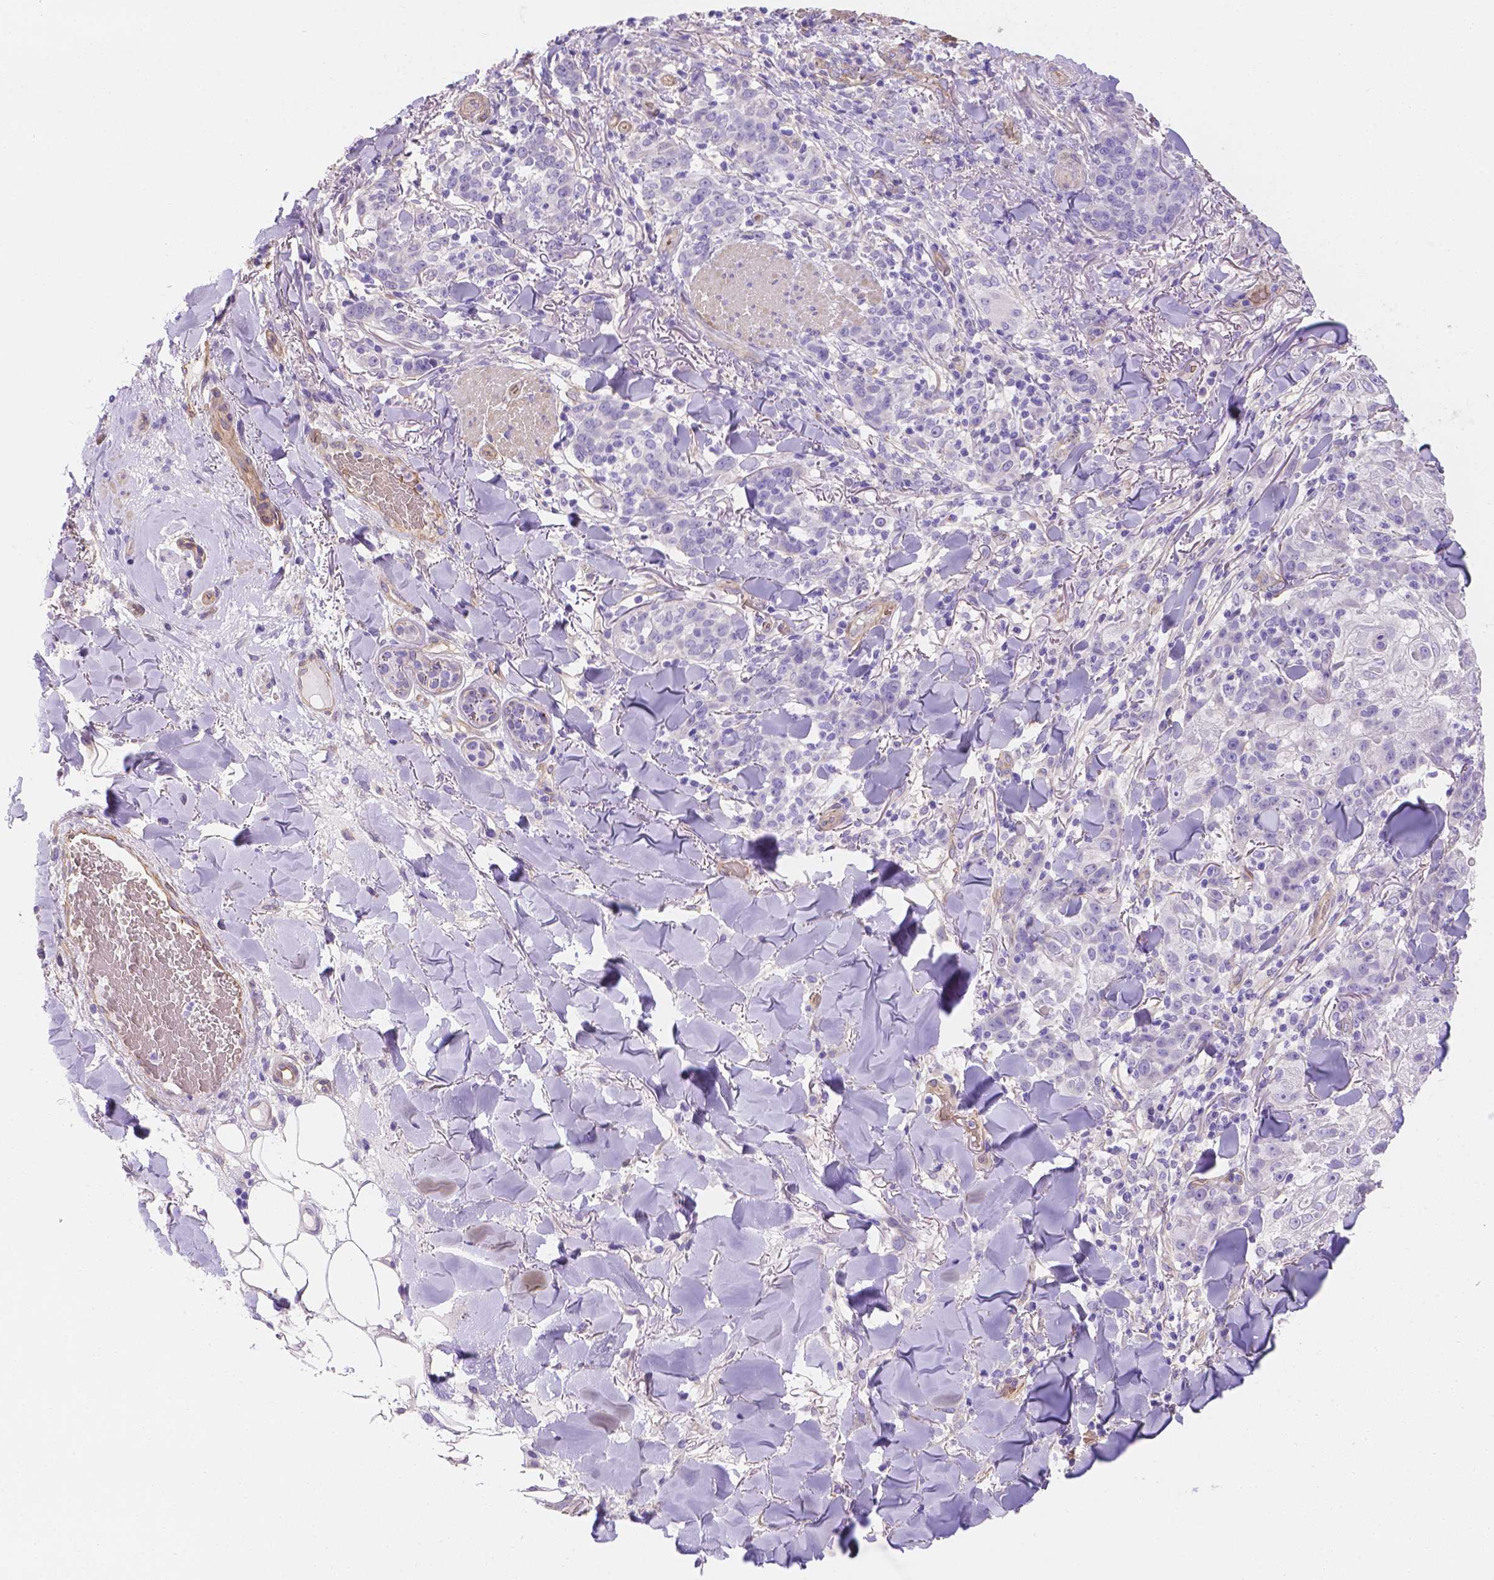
{"staining": {"intensity": "negative", "quantity": "none", "location": "none"}, "tissue": "skin cancer", "cell_type": "Tumor cells", "image_type": "cancer", "snomed": [{"axis": "morphology", "description": "Normal tissue, NOS"}, {"axis": "morphology", "description": "Squamous cell carcinoma, NOS"}, {"axis": "topography", "description": "Skin"}], "caption": "Tumor cells show no significant protein staining in skin cancer. (Immunohistochemistry, brightfield microscopy, high magnification).", "gene": "SLC40A1", "patient": {"sex": "female", "age": 83}}